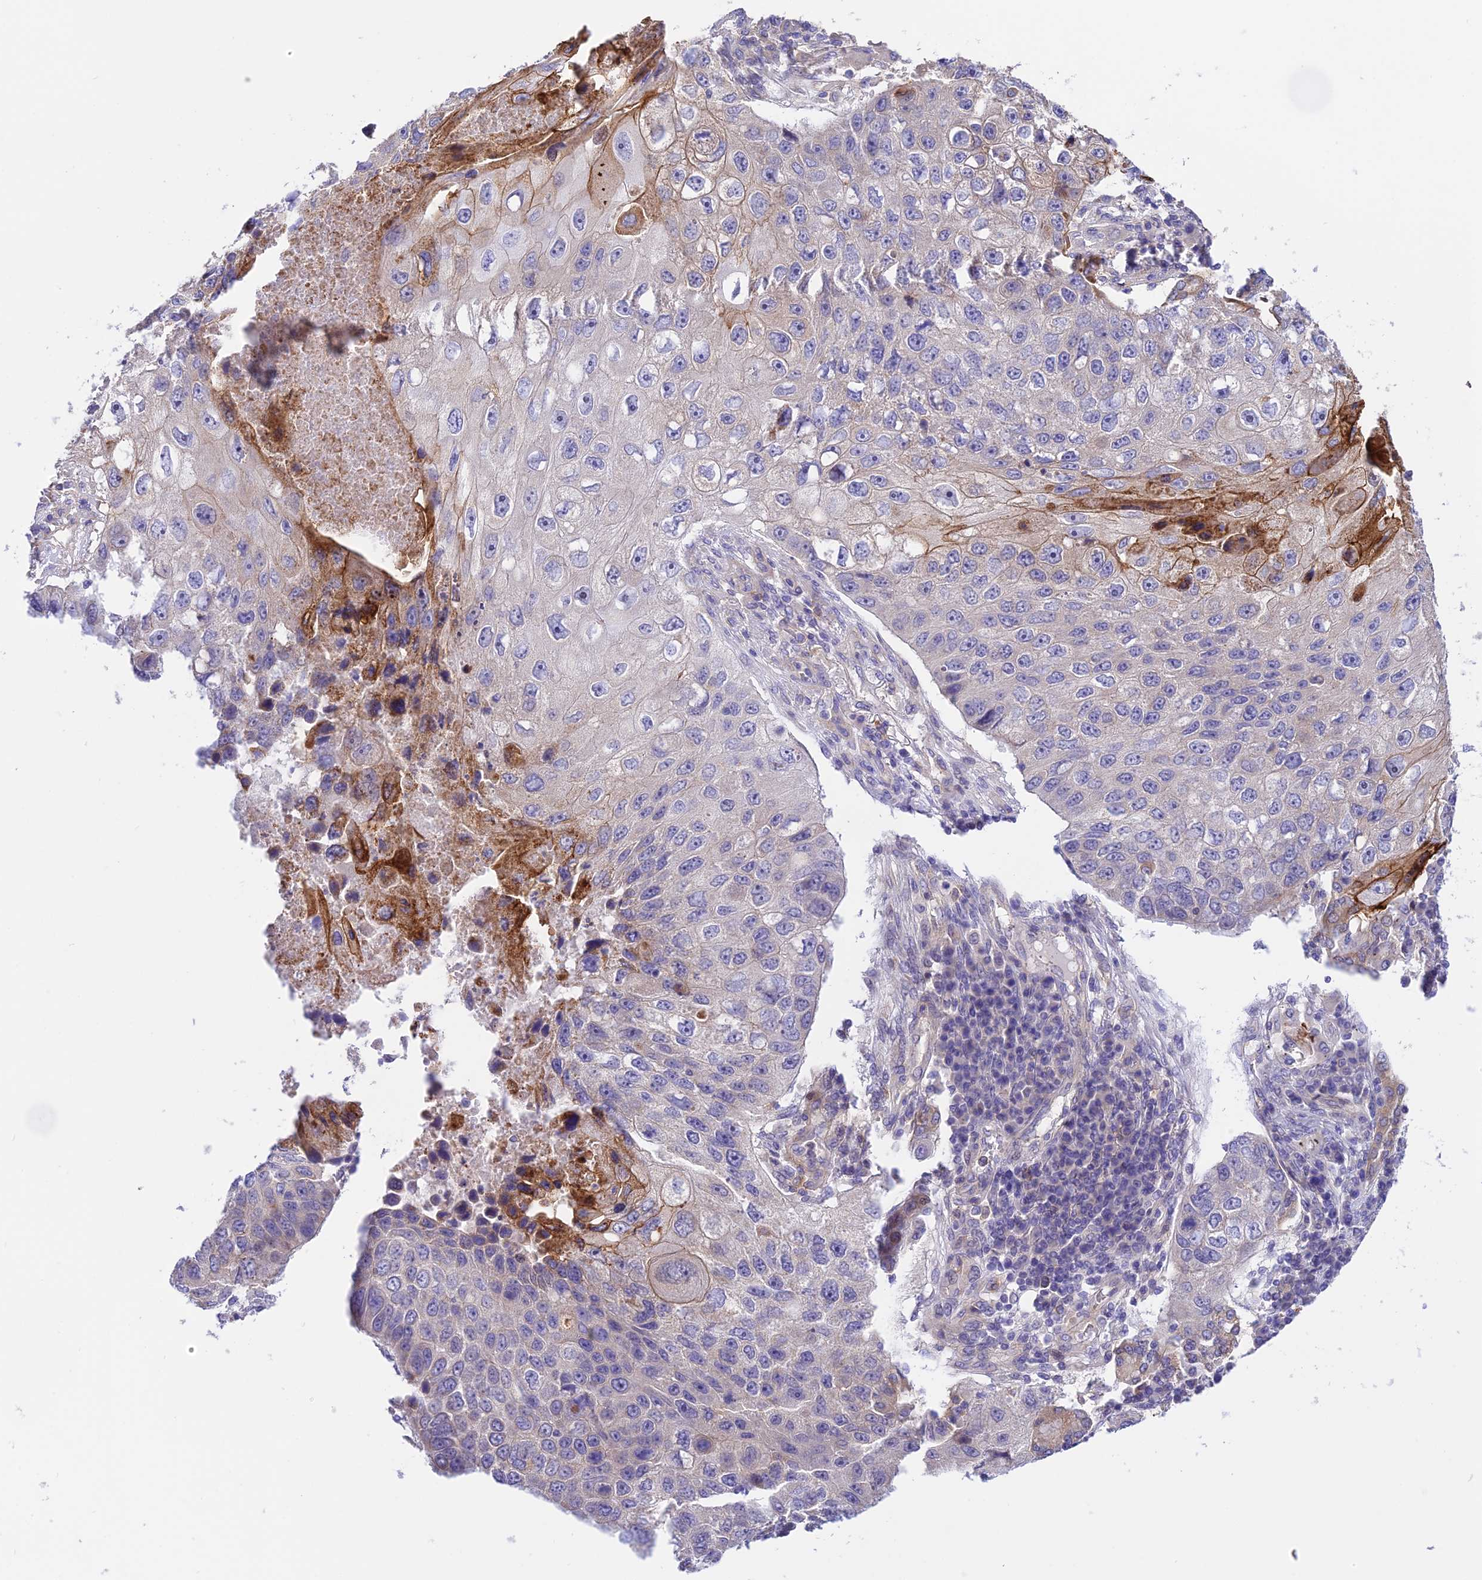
{"staining": {"intensity": "moderate", "quantity": "<25%", "location": "cytoplasmic/membranous"}, "tissue": "lung cancer", "cell_type": "Tumor cells", "image_type": "cancer", "snomed": [{"axis": "morphology", "description": "Squamous cell carcinoma, NOS"}, {"axis": "topography", "description": "Lung"}], "caption": "A high-resolution photomicrograph shows immunohistochemistry (IHC) staining of lung squamous cell carcinoma, which displays moderate cytoplasmic/membranous positivity in approximately <25% of tumor cells. (IHC, brightfield microscopy, high magnification).", "gene": "TRIM43B", "patient": {"sex": "male", "age": 61}}